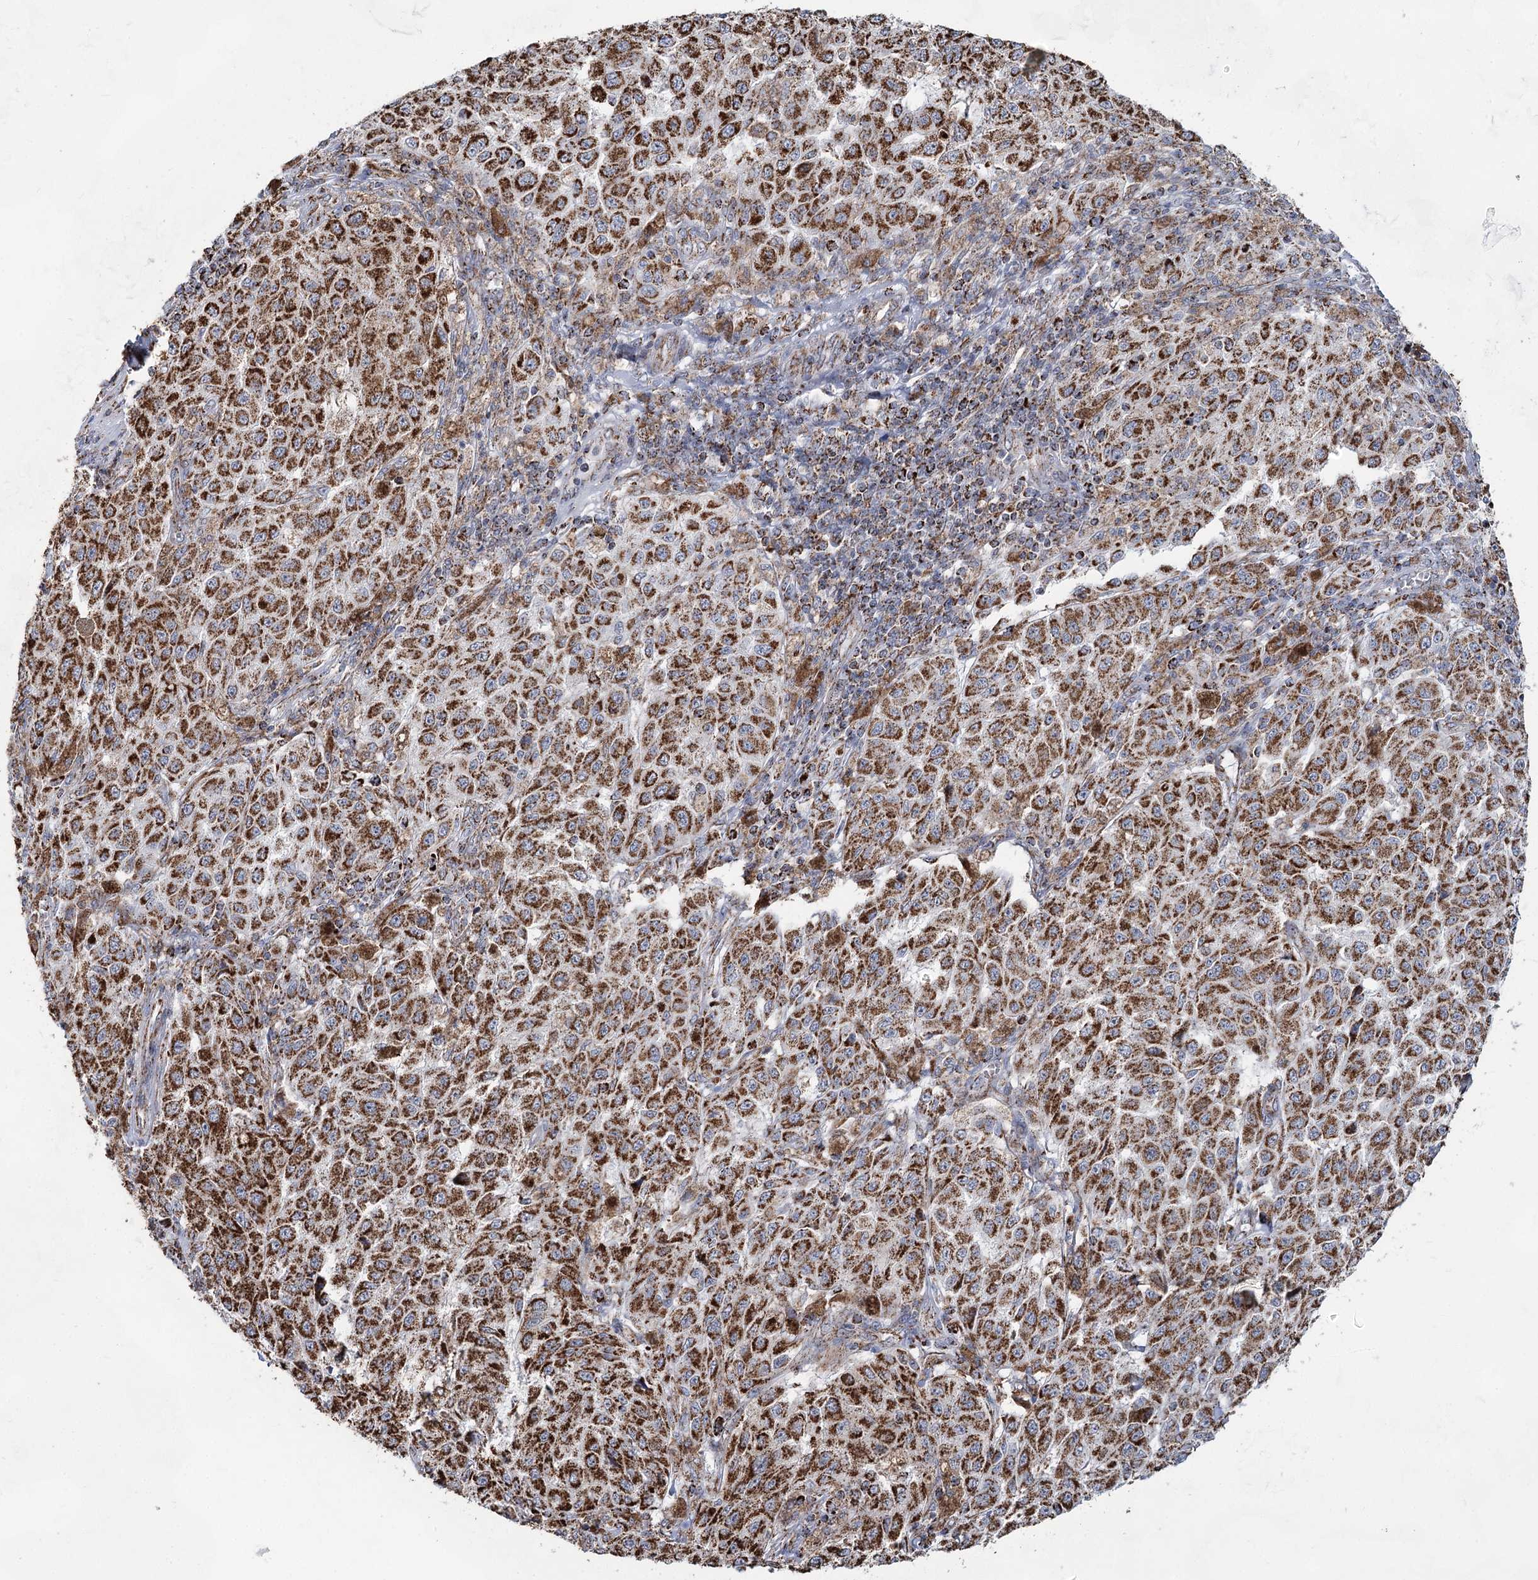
{"staining": {"intensity": "moderate", "quantity": ">75%", "location": "cytoplasmic/membranous"}, "tissue": "melanoma", "cell_type": "Tumor cells", "image_type": "cancer", "snomed": [{"axis": "morphology", "description": "Malignant melanoma, NOS"}, {"axis": "topography", "description": "Skin"}], "caption": "DAB immunohistochemical staining of malignant melanoma exhibits moderate cytoplasmic/membranous protein staining in about >75% of tumor cells.", "gene": "CWF19L1", "patient": {"sex": "female", "age": 64}}